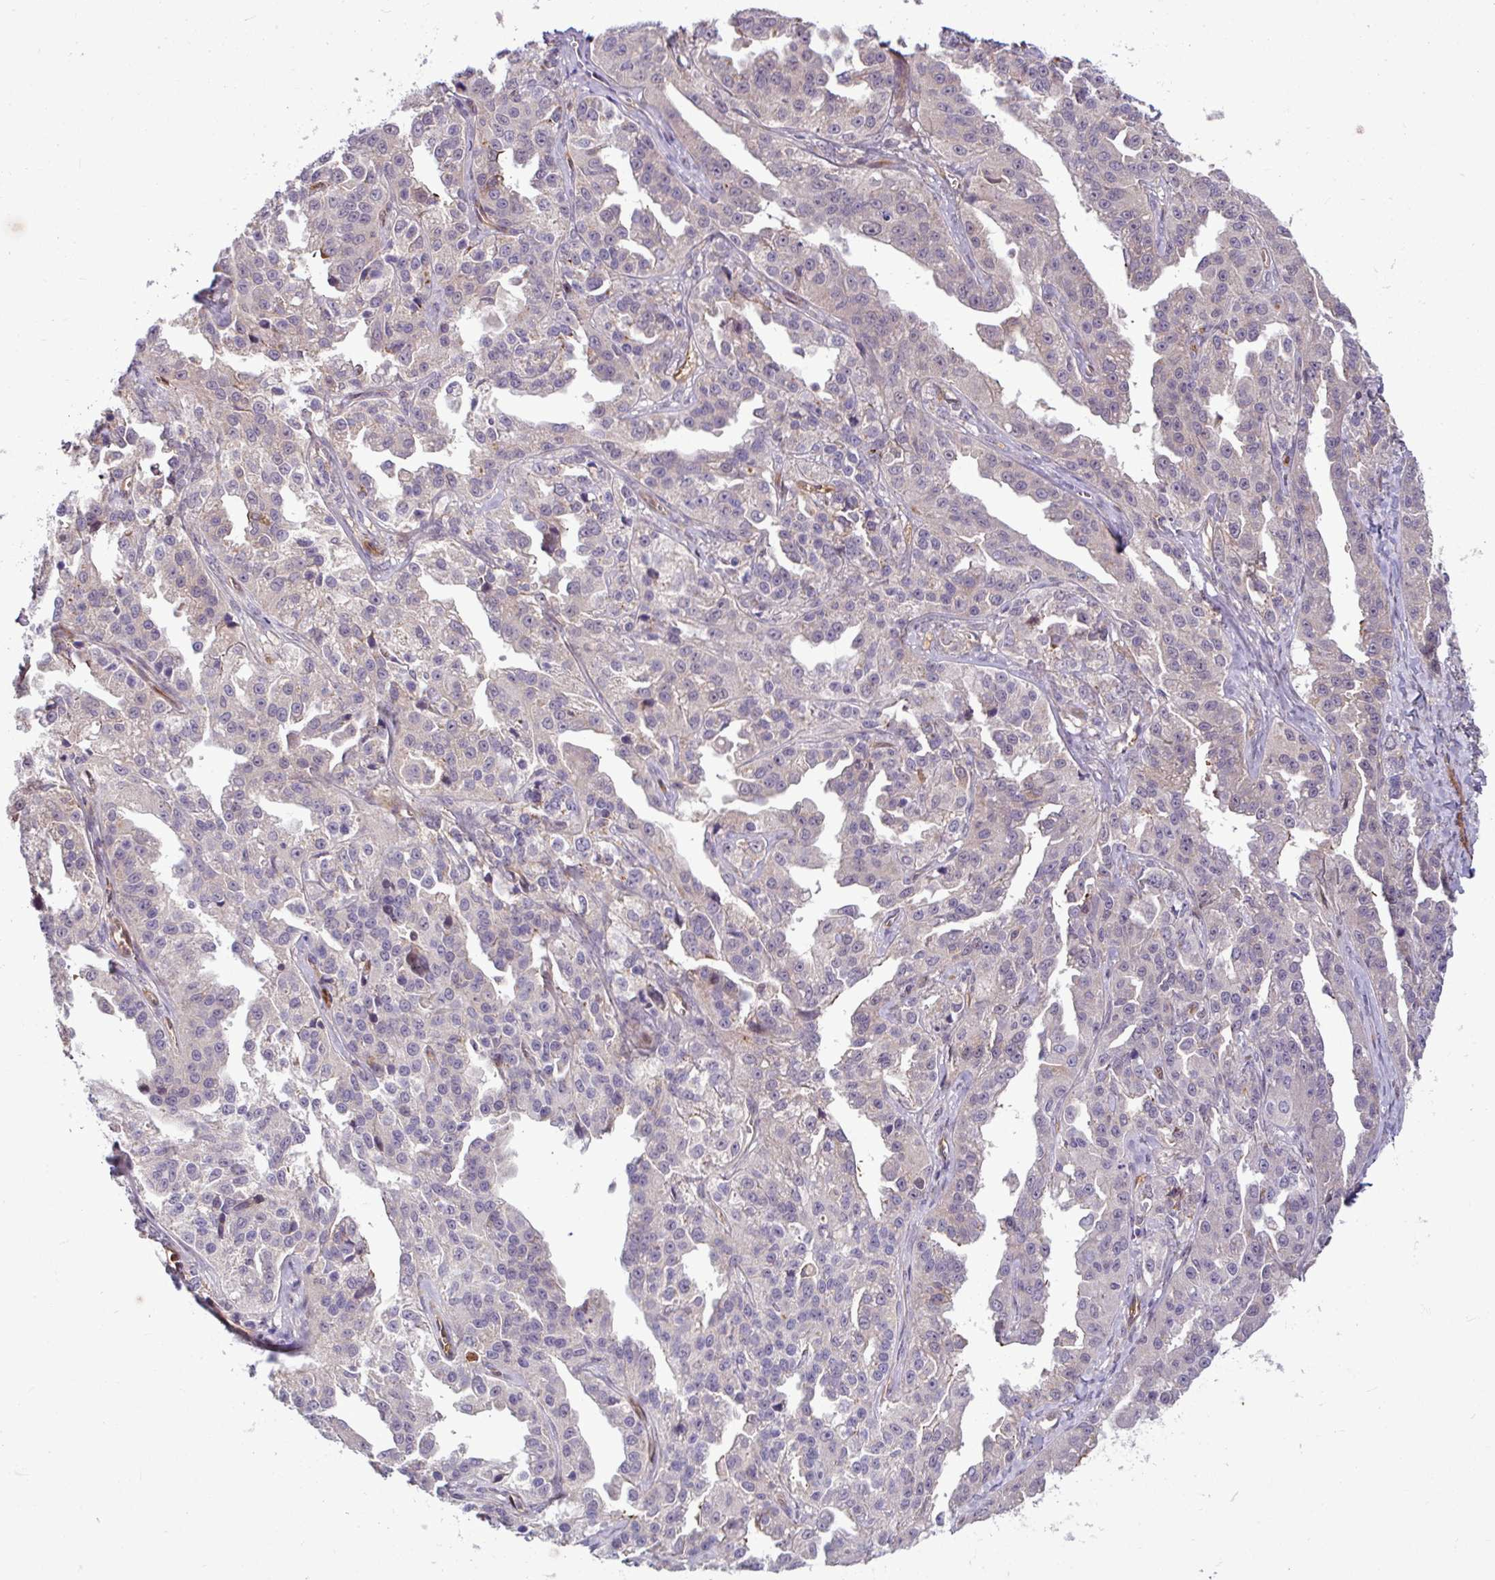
{"staining": {"intensity": "weak", "quantity": "<25%", "location": "cytoplasmic/membranous"}, "tissue": "ovarian cancer", "cell_type": "Tumor cells", "image_type": "cancer", "snomed": [{"axis": "morphology", "description": "Cystadenocarcinoma, serous, NOS"}, {"axis": "topography", "description": "Ovary"}], "caption": "High magnification brightfield microscopy of ovarian cancer stained with DAB (brown) and counterstained with hematoxylin (blue): tumor cells show no significant positivity.", "gene": "B4GALNT4", "patient": {"sex": "female", "age": 75}}